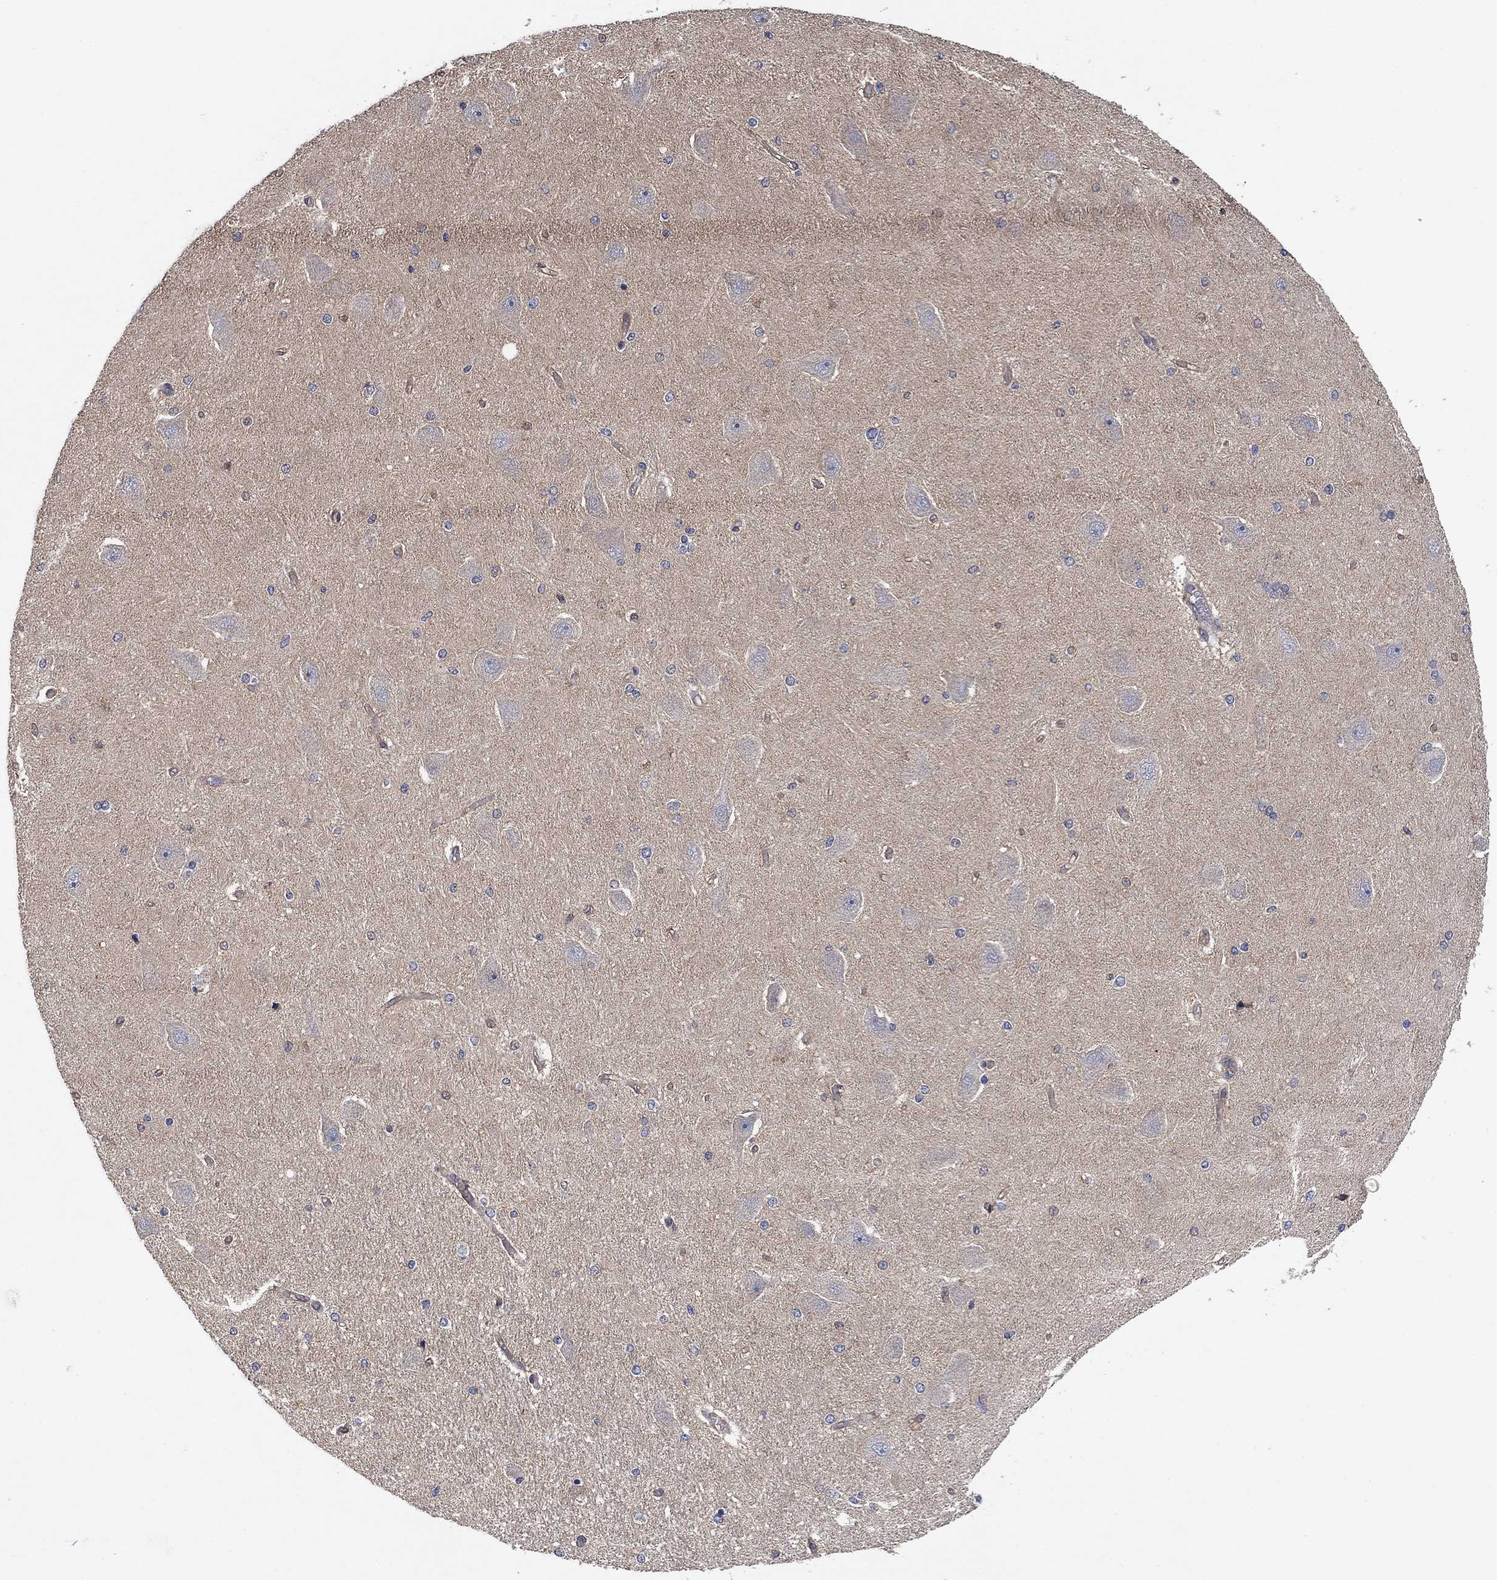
{"staining": {"intensity": "negative", "quantity": "none", "location": "none"}, "tissue": "hippocampus", "cell_type": "Glial cells", "image_type": "normal", "snomed": [{"axis": "morphology", "description": "Normal tissue, NOS"}, {"axis": "topography", "description": "Hippocampus"}], "caption": "Normal hippocampus was stained to show a protein in brown. There is no significant positivity in glial cells.", "gene": "MCUR1", "patient": {"sex": "female", "age": 54}}